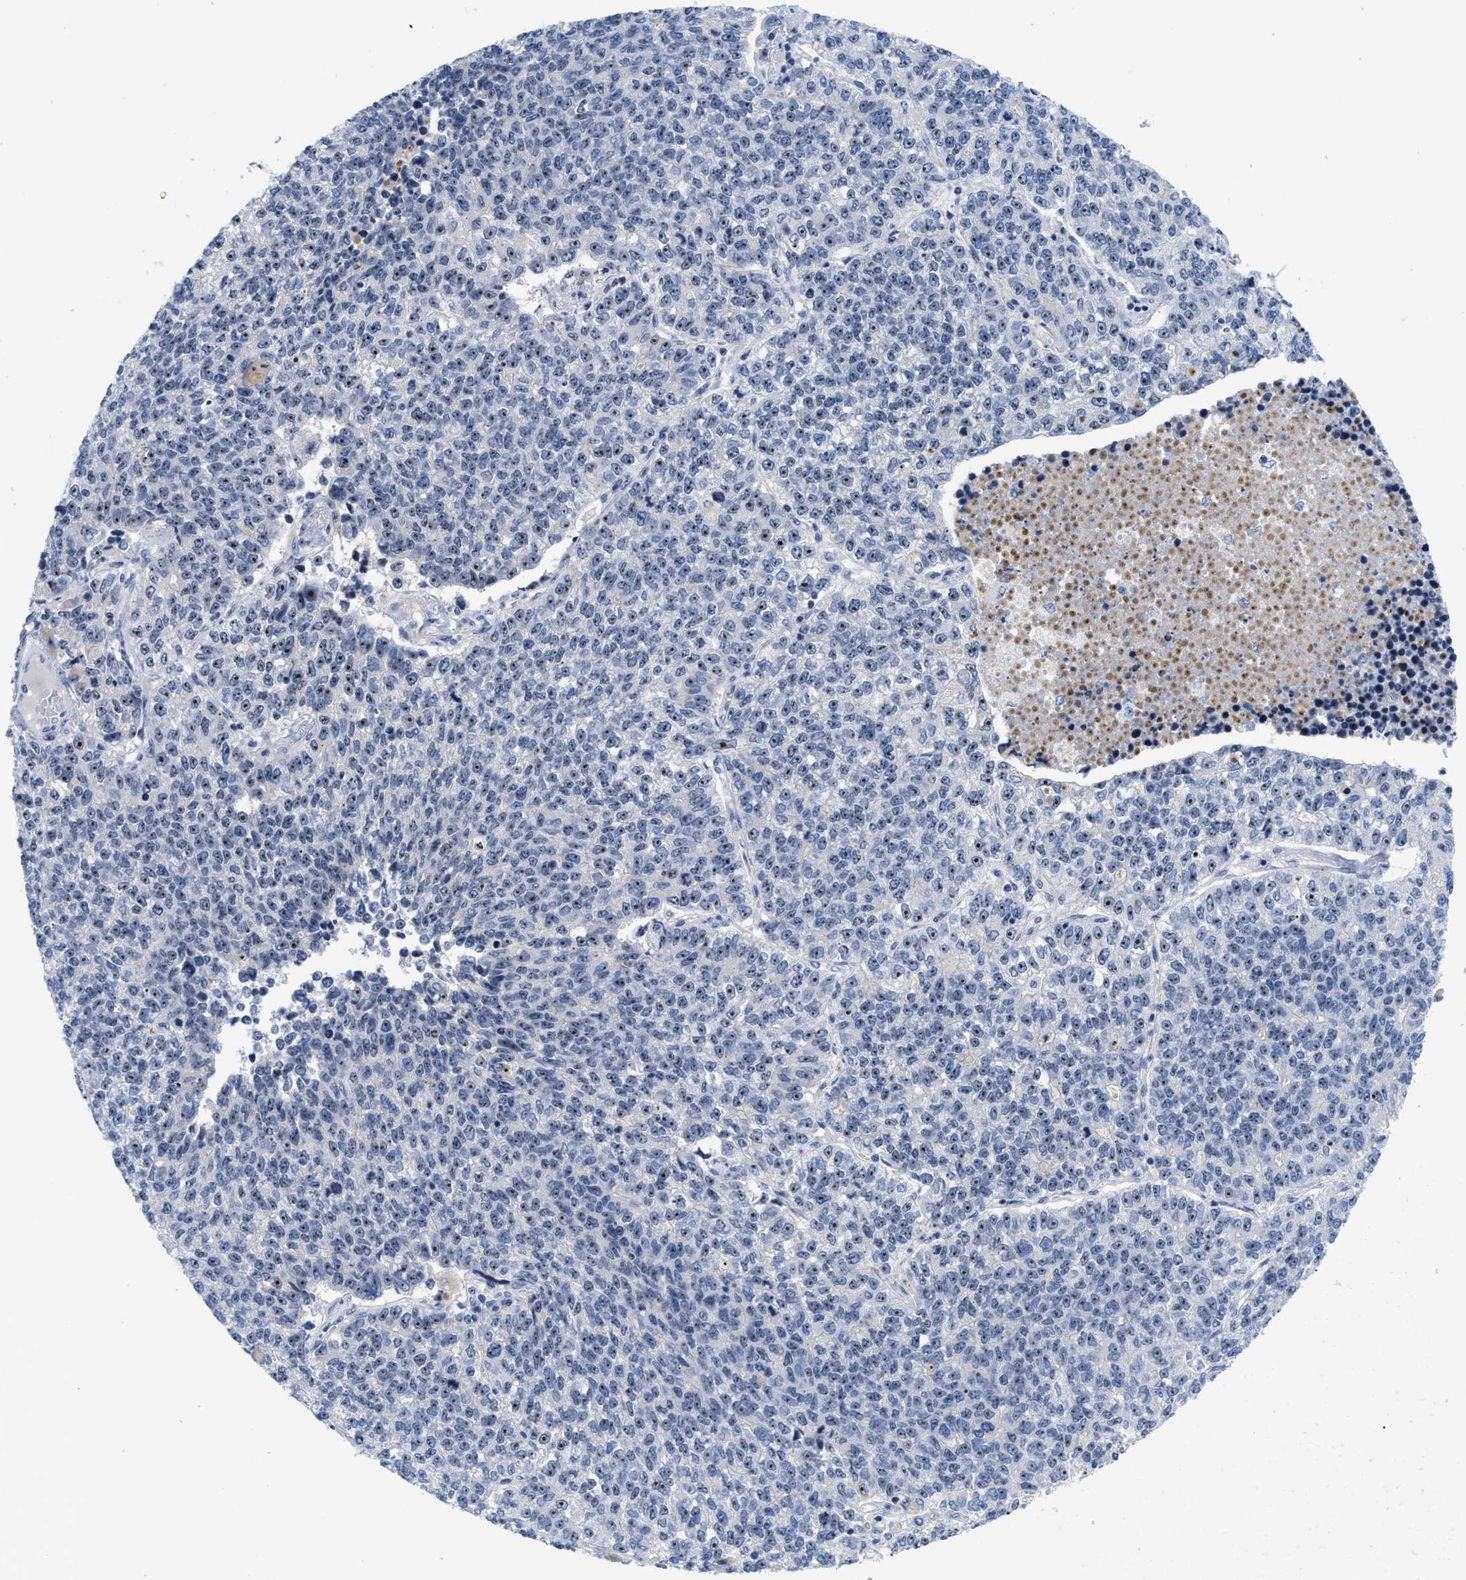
{"staining": {"intensity": "moderate", "quantity": ">75%", "location": "nuclear"}, "tissue": "lung cancer", "cell_type": "Tumor cells", "image_type": "cancer", "snomed": [{"axis": "morphology", "description": "Adenocarcinoma, NOS"}, {"axis": "topography", "description": "Lung"}], "caption": "Approximately >75% of tumor cells in human adenocarcinoma (lung) display moderate nuclear protein positivity as visualized by brown immunohistochemical staining.", "gene": "NOP58", "patient": {"sex": "male", "age": 49}}